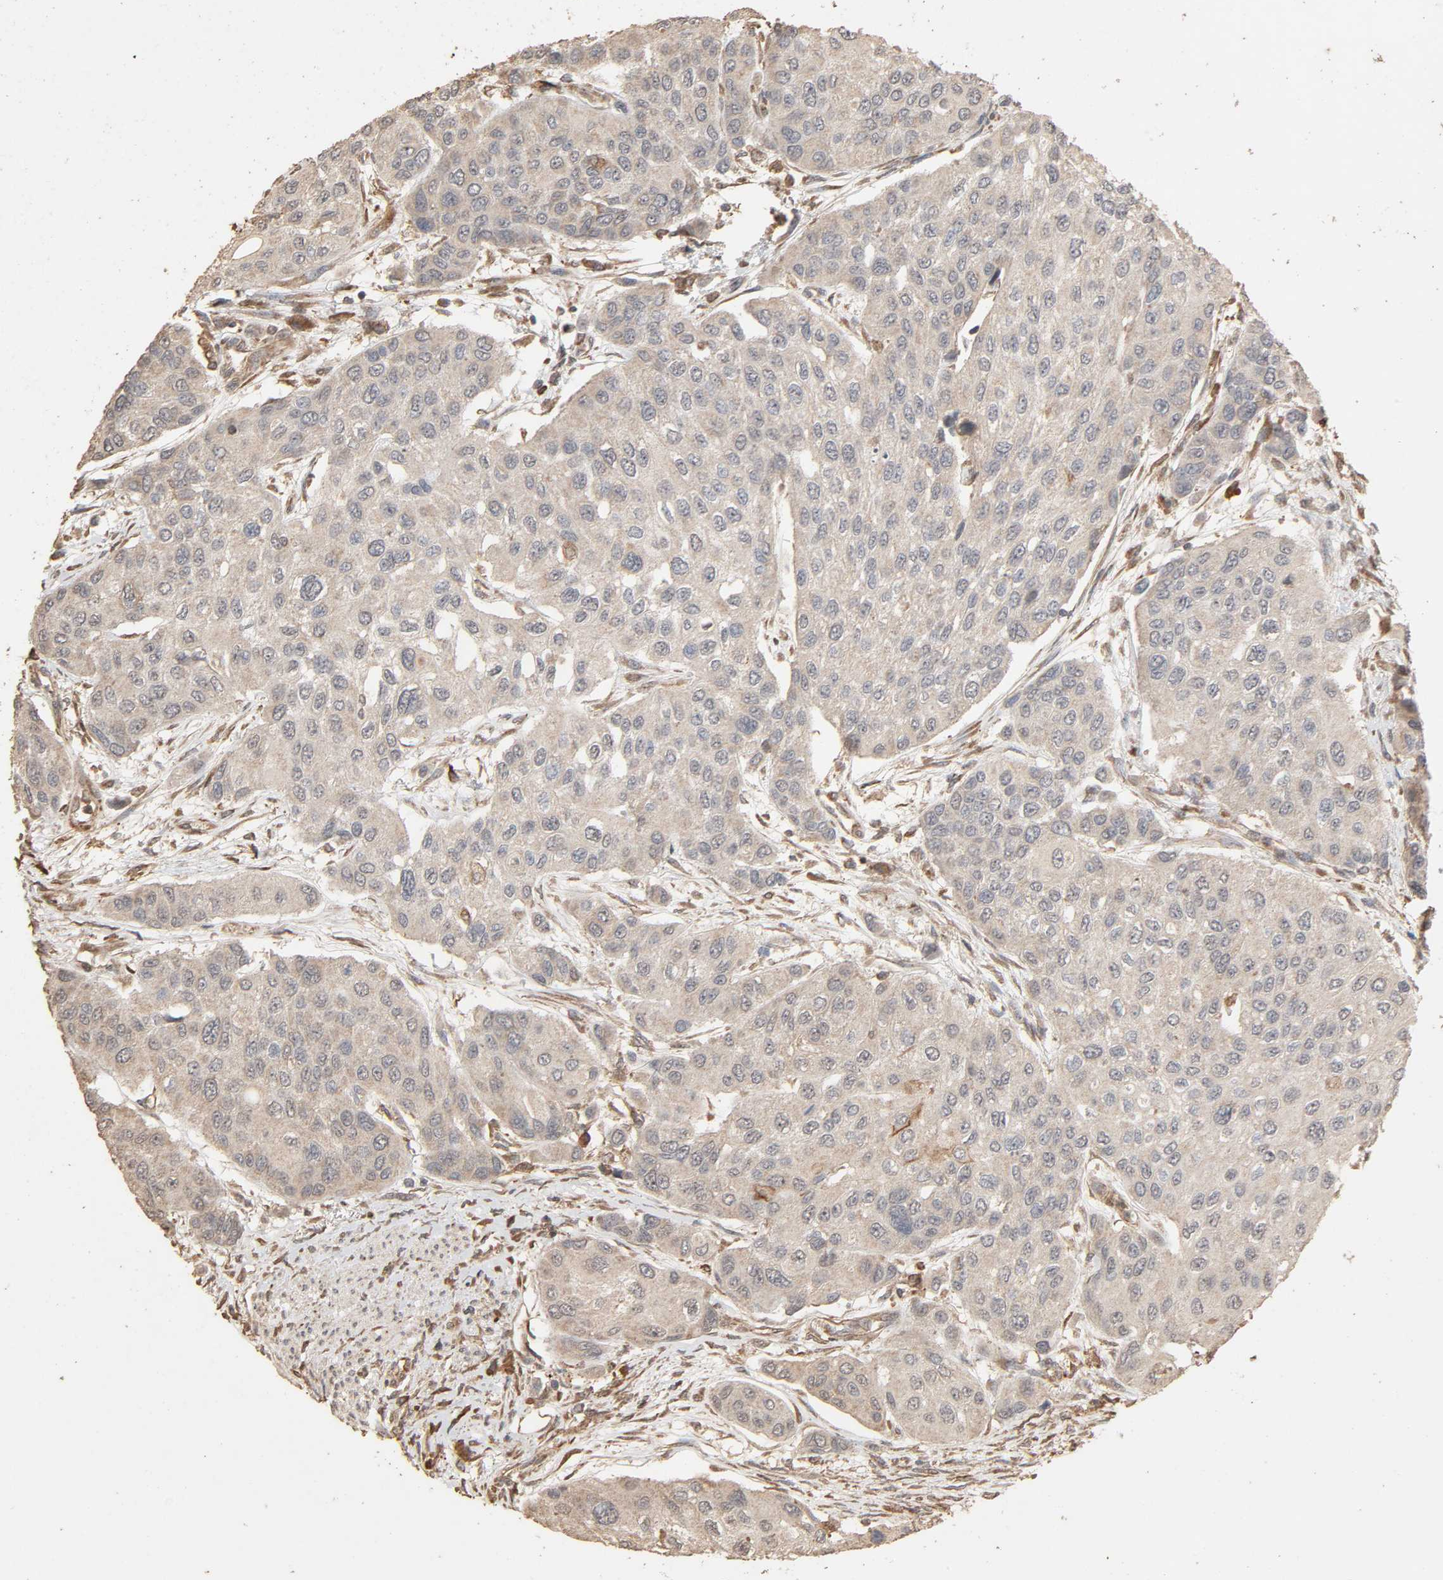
{"staining": {"intensity": "weak", "quantity": "25%-75%", "location": "cytoplasmic/membranous"}, "tissue": "urothelial cancer", "cell_type": "Tumor cells", "image_type": "cancer", "snomed": [{"axis": "morphology", "description": "Urothelial carcinoma, High grade"}, {"axis": "topography", "description": "Urinary bladder"}], "caption": "A histopathology image of urothelial cancer stained for a protein reveals weak cytoplasmic/membranous brown staining in tumor cells.", "gene": "RPS6KA6", "patient": {"sex": "female", "age": 56}}